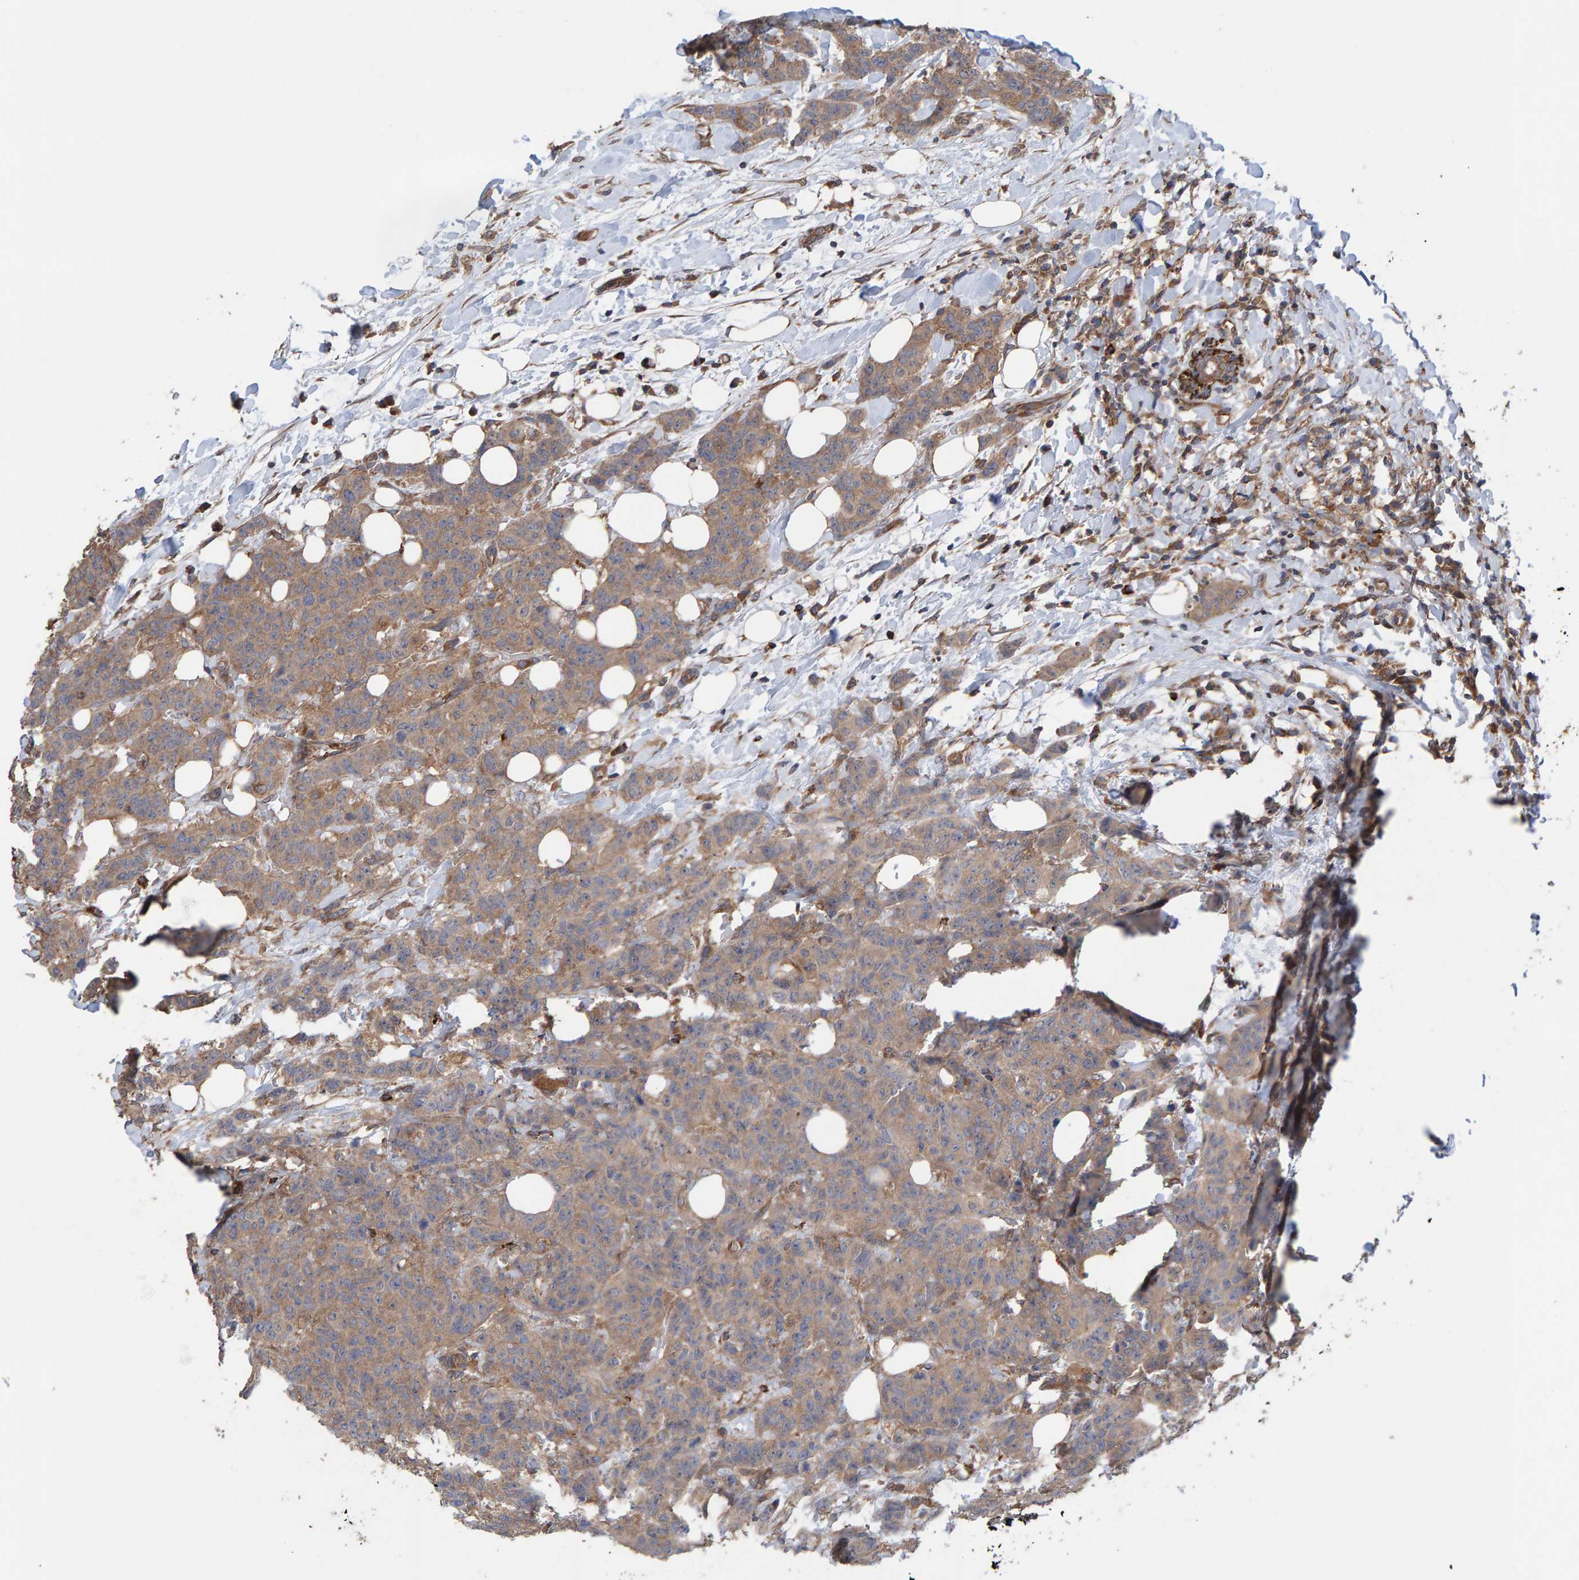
{"staining": {"intensity": "moderate", "quantity": ">75%", "location": "cytoplasmic/membranous"}, "tissue": "breast cancer", "cell_type": "Tumor cells", "image_type": "cancer", "snomed": [{"axis": "morphology", "description": "Normal tissue, NOS"}, {"axis": "morphology", "description": "Duct carcinoma"}, {"axis": "topography", "description": "Breast"}], "caption": "This histopathology image exhibits breast invasive ductal carcinoma stained with IHC to label a protein in brown. The cytoplasmic/membranous of tumor cells show moderate positivity for the protein. Nuclei are counter-stained blue.", "gene": "LRSAM1", "patient": {"sex": "female", "age": 40}}